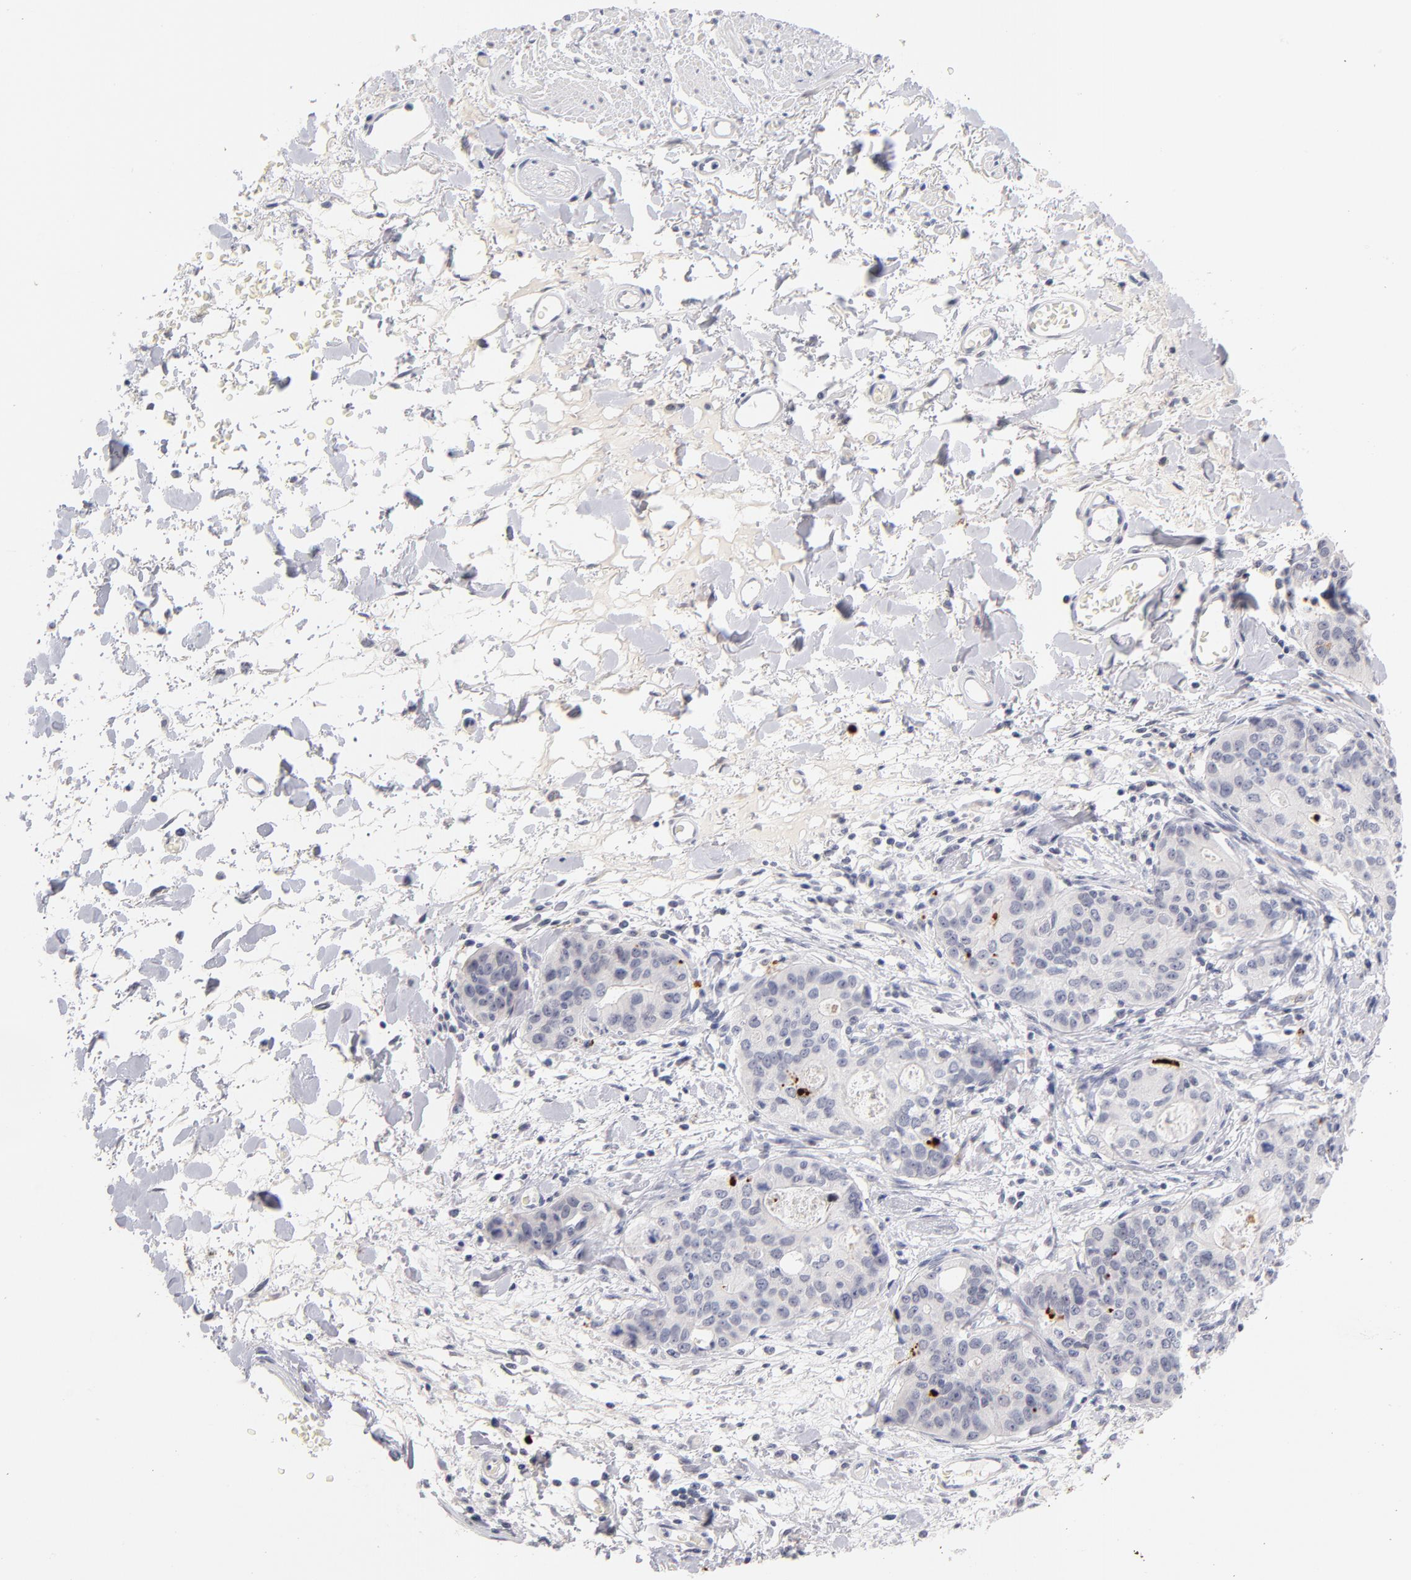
{"staining": {"intensity": "moderate", "quantity": "<25%", "location": "nuclear"}, "tissue": "stomach cancer", "cell_type": "Tumor cells", "image_type": "cancer", "snomed": [{"axis": "morphology", "description": "Adenocarcinoma, NOS"}, {"axis": "topography", "description": "Esophagus"}, {"axis": "topography", "description": "Stomach"}], "caption": "Approximately <25% of tumor cells in adenocarcinoma (stomach) display moderate nuclear protein positivity as visualized by brown immunohistochemical staining.", "gene": "PARP1", "patient": {"sex": "male", "age": 74}}